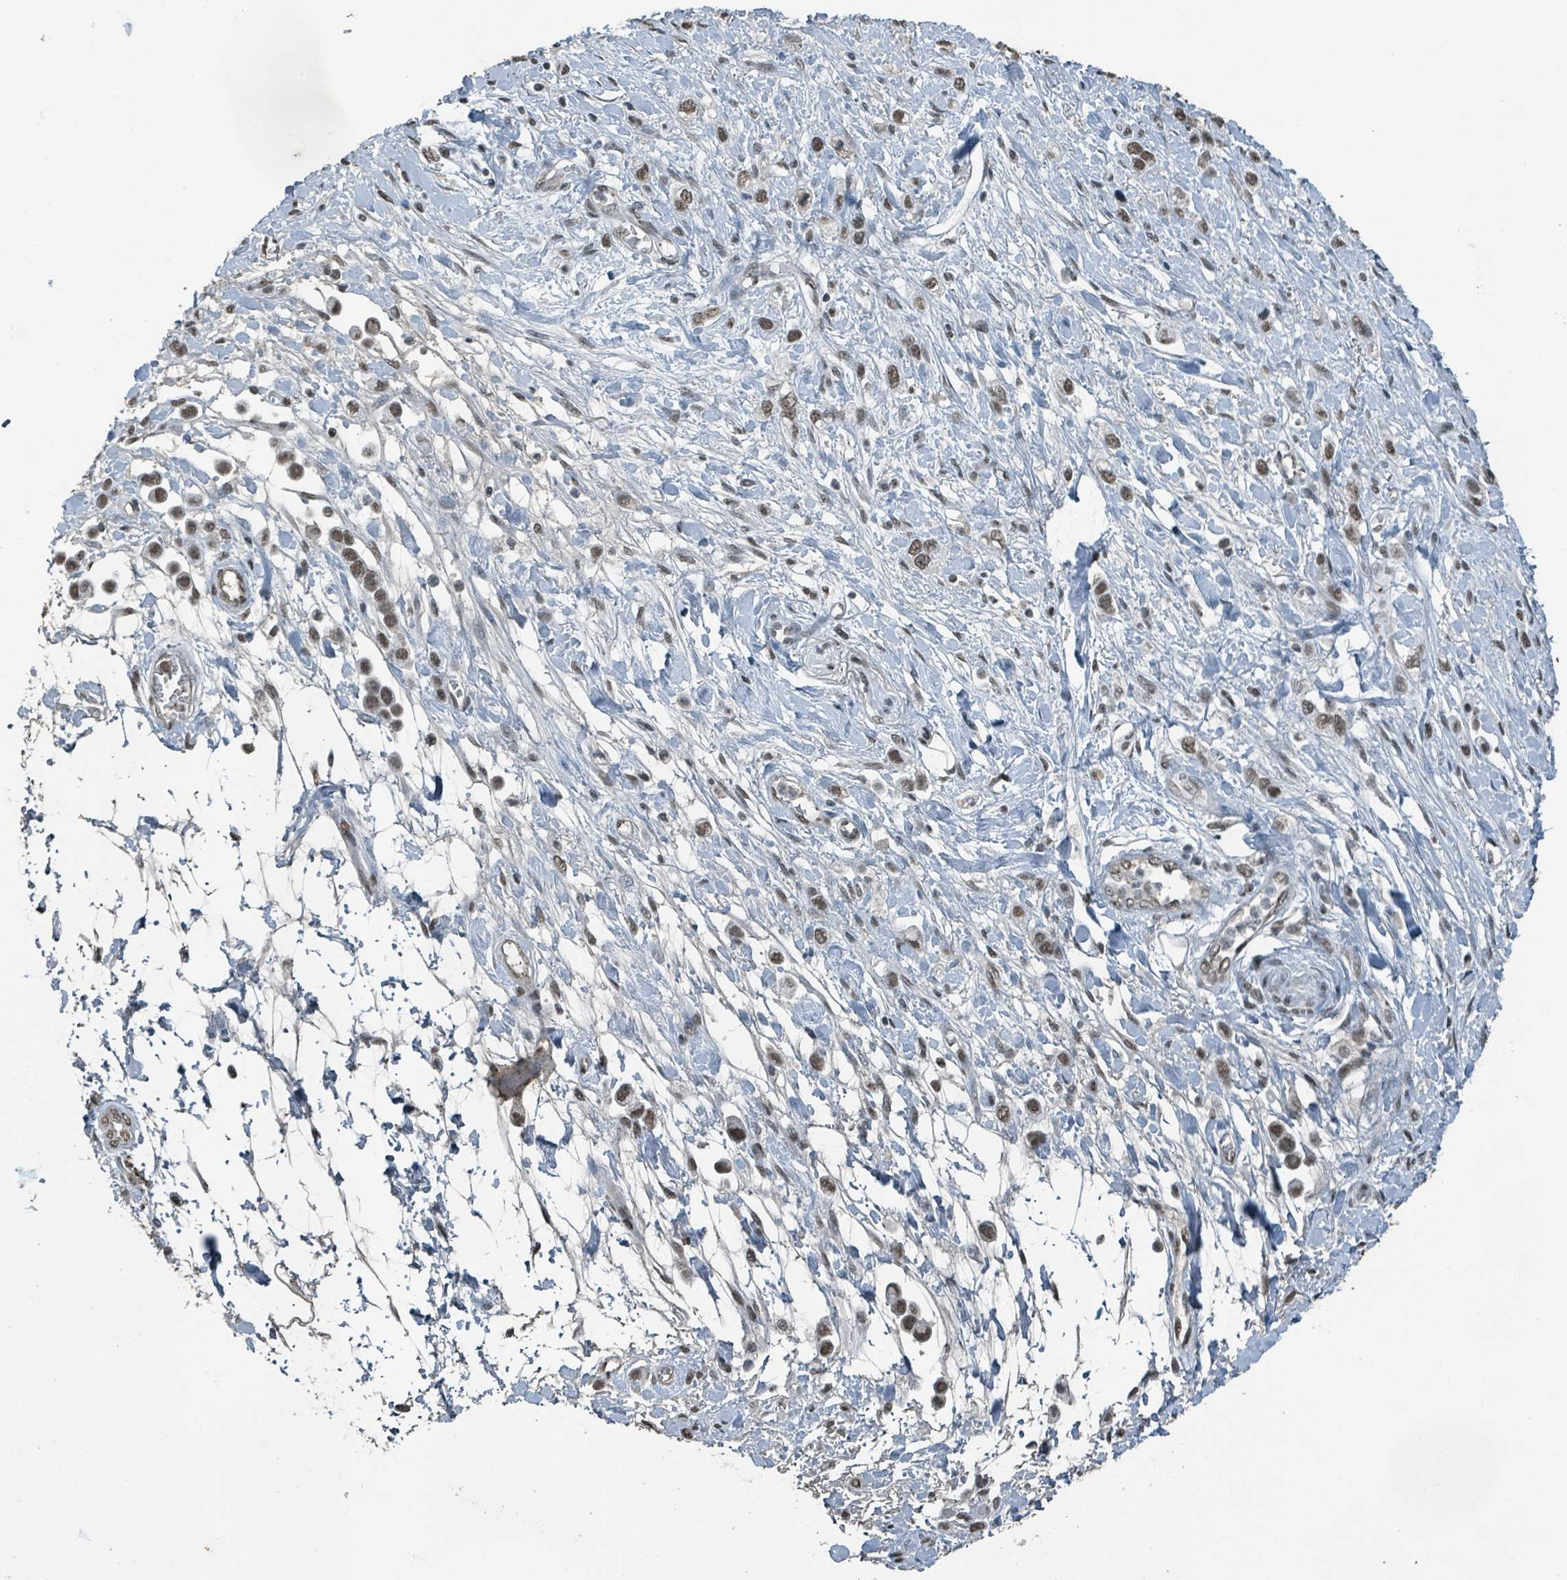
{"staining": {"intensity": "moderate", "quantity": ">75%", "location": "nuclear"}, "tissue": "stomach cancer", "cell_type": "Tumor cells", "image_type": "cancer", "snomed": [{"axis": "morphology", "description": "Adenocarcinoma, NOS"}, {"axis": "topography", "description": "Stomach"}], "caption": "Moderate nuclear protein staining is identified in approximately >75% of tumor cells in stomach adenocarcinoma. The staining was performed using DAB to visualize the protein expression in brown, while the nuclei were stained in blue with hematoxylin (Magnification: 20x).", "gene": "PHIP", "patient": {"sex": "female", "age": 65}}